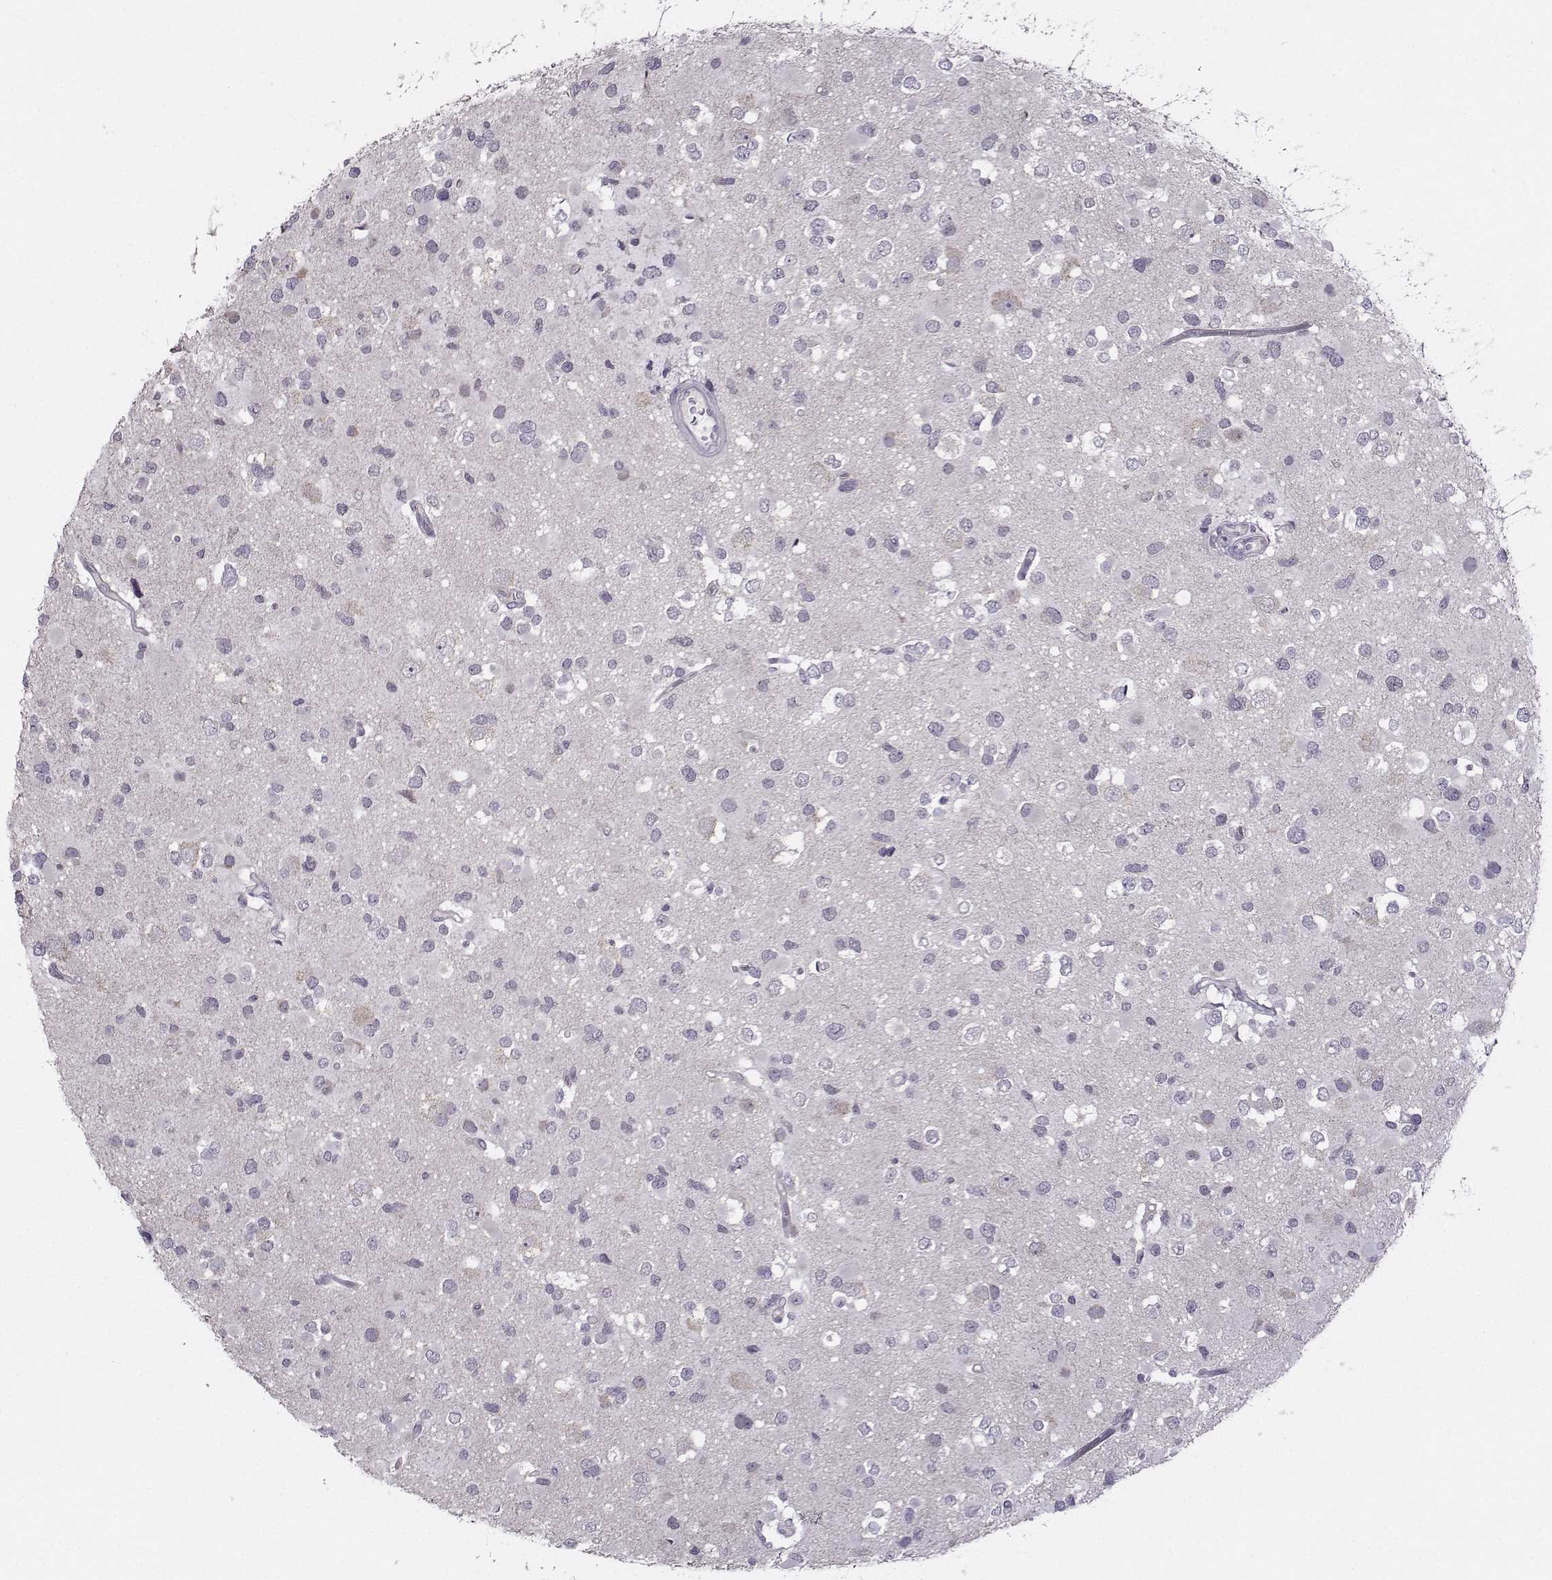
{"staining": {"intensity": "negative", "quantity": "none", "location": "none"}, "tissue": "glioma", "cell_type": "Tumor cells", "image_type": "cancer", "snomed": [{"axis": "morphology", "description": "Glioma, malignant, Low grade"}, {"axis": "topography", "description": "Brain"}], "caption": "A high-resolution histopathology image shows IHC staining of malignant glioma (low-grade), which demonstrates no significant staining in tumor cells.", "gene": "DDX20", "patient": {"sex": "female", "age": 32}}